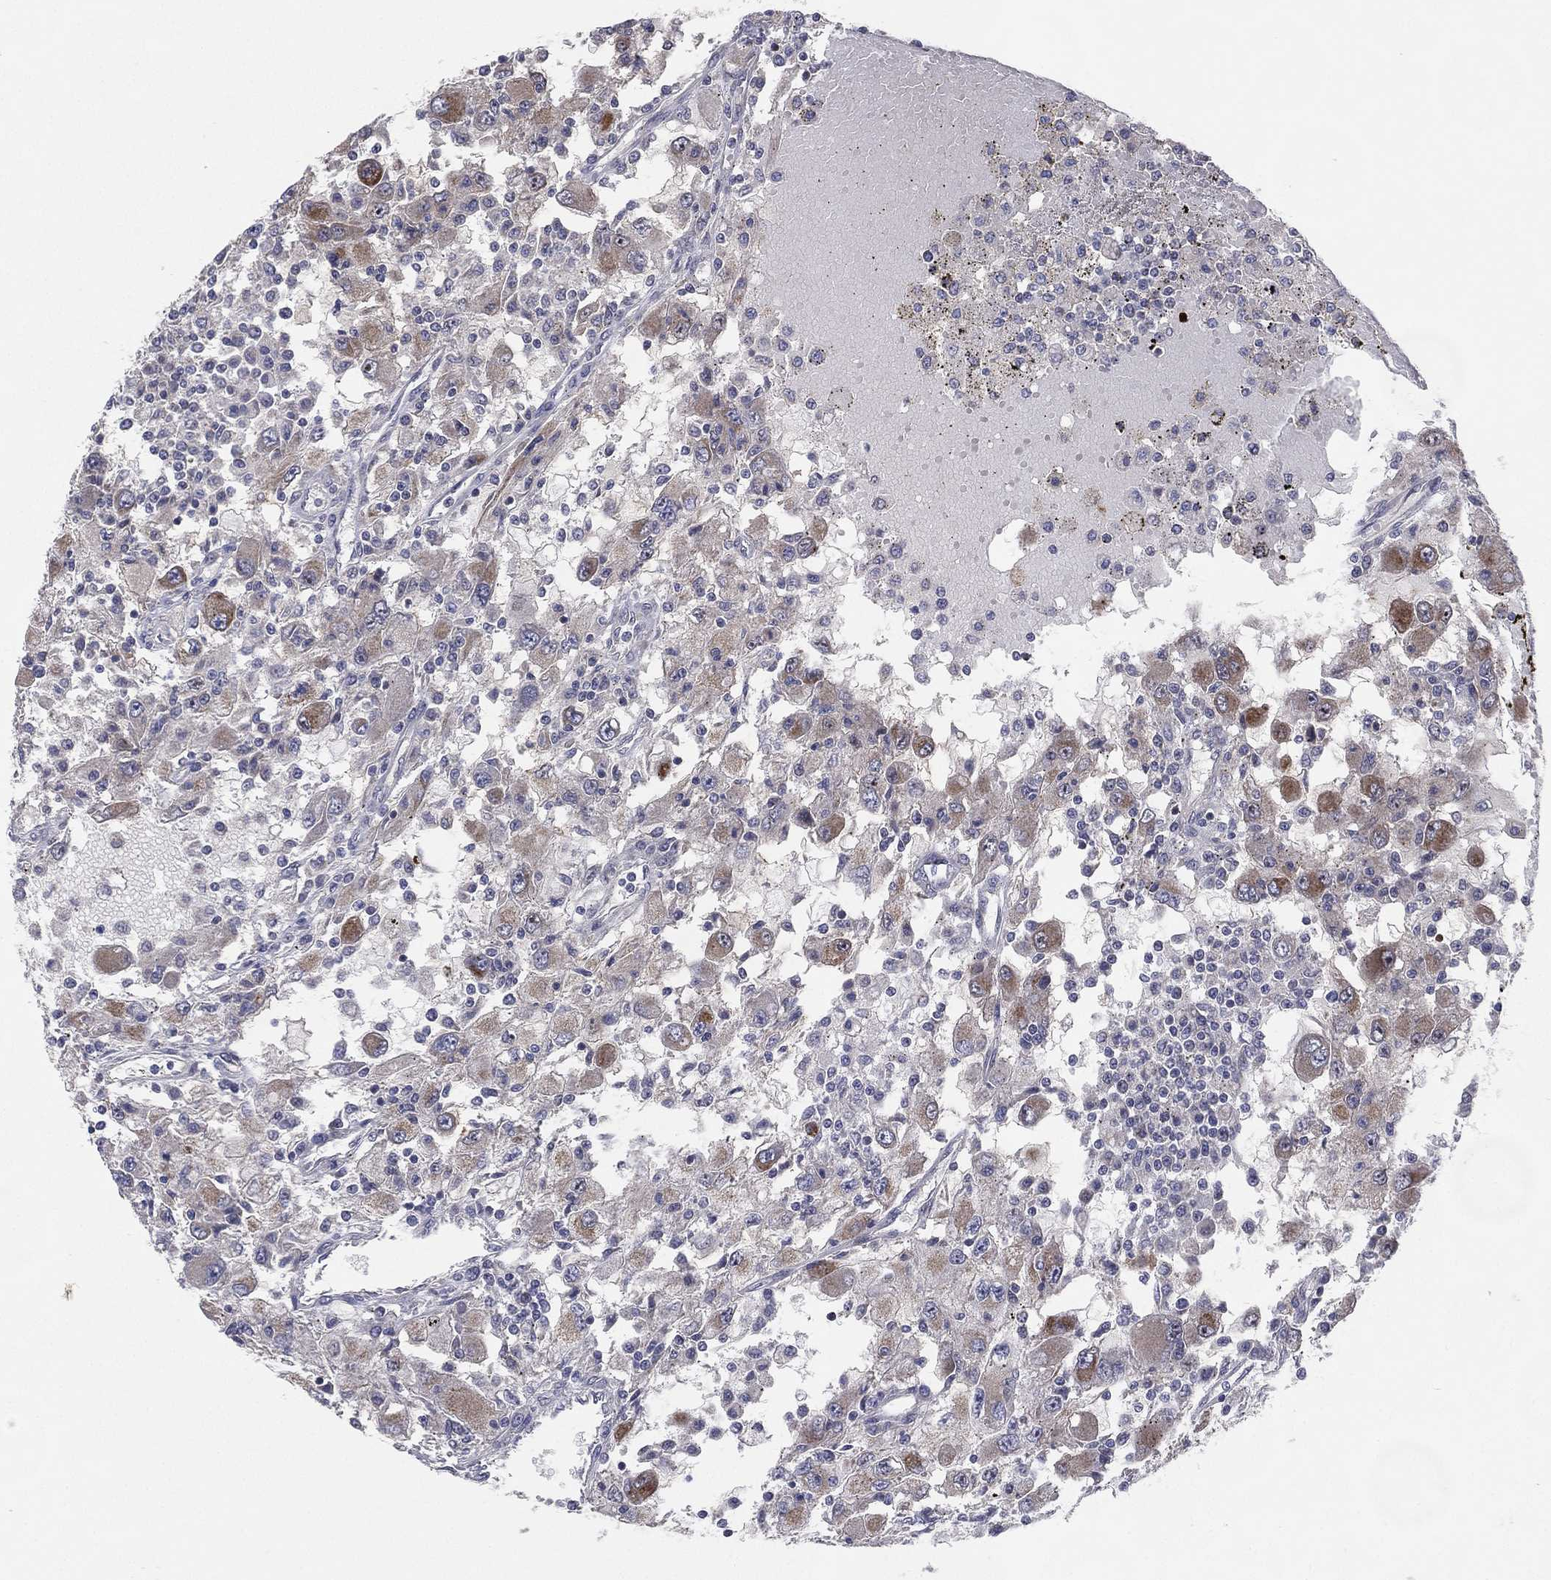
{"staining": {"intensity": "moderate", "quantity": "<25%", "location": "cytoplasmic/membranous"}, "tissue": "renal cancer", "cell_type": "Tumor cells", "image_type": "cancer", "snomed": [{"axis": "morphology", "description": "Adenocarcinoma, NOS"}, {"axis": "topography", "description": "Kidney"}], "caption": "DAB immunohistochemical staining of renal adenocarcinoma shows moderate cytoplasmic/membranous protein staining in approximately <25% of tumor cells.", "gene": "KAT14", "patient": {"sex": "female", "age": 67}}